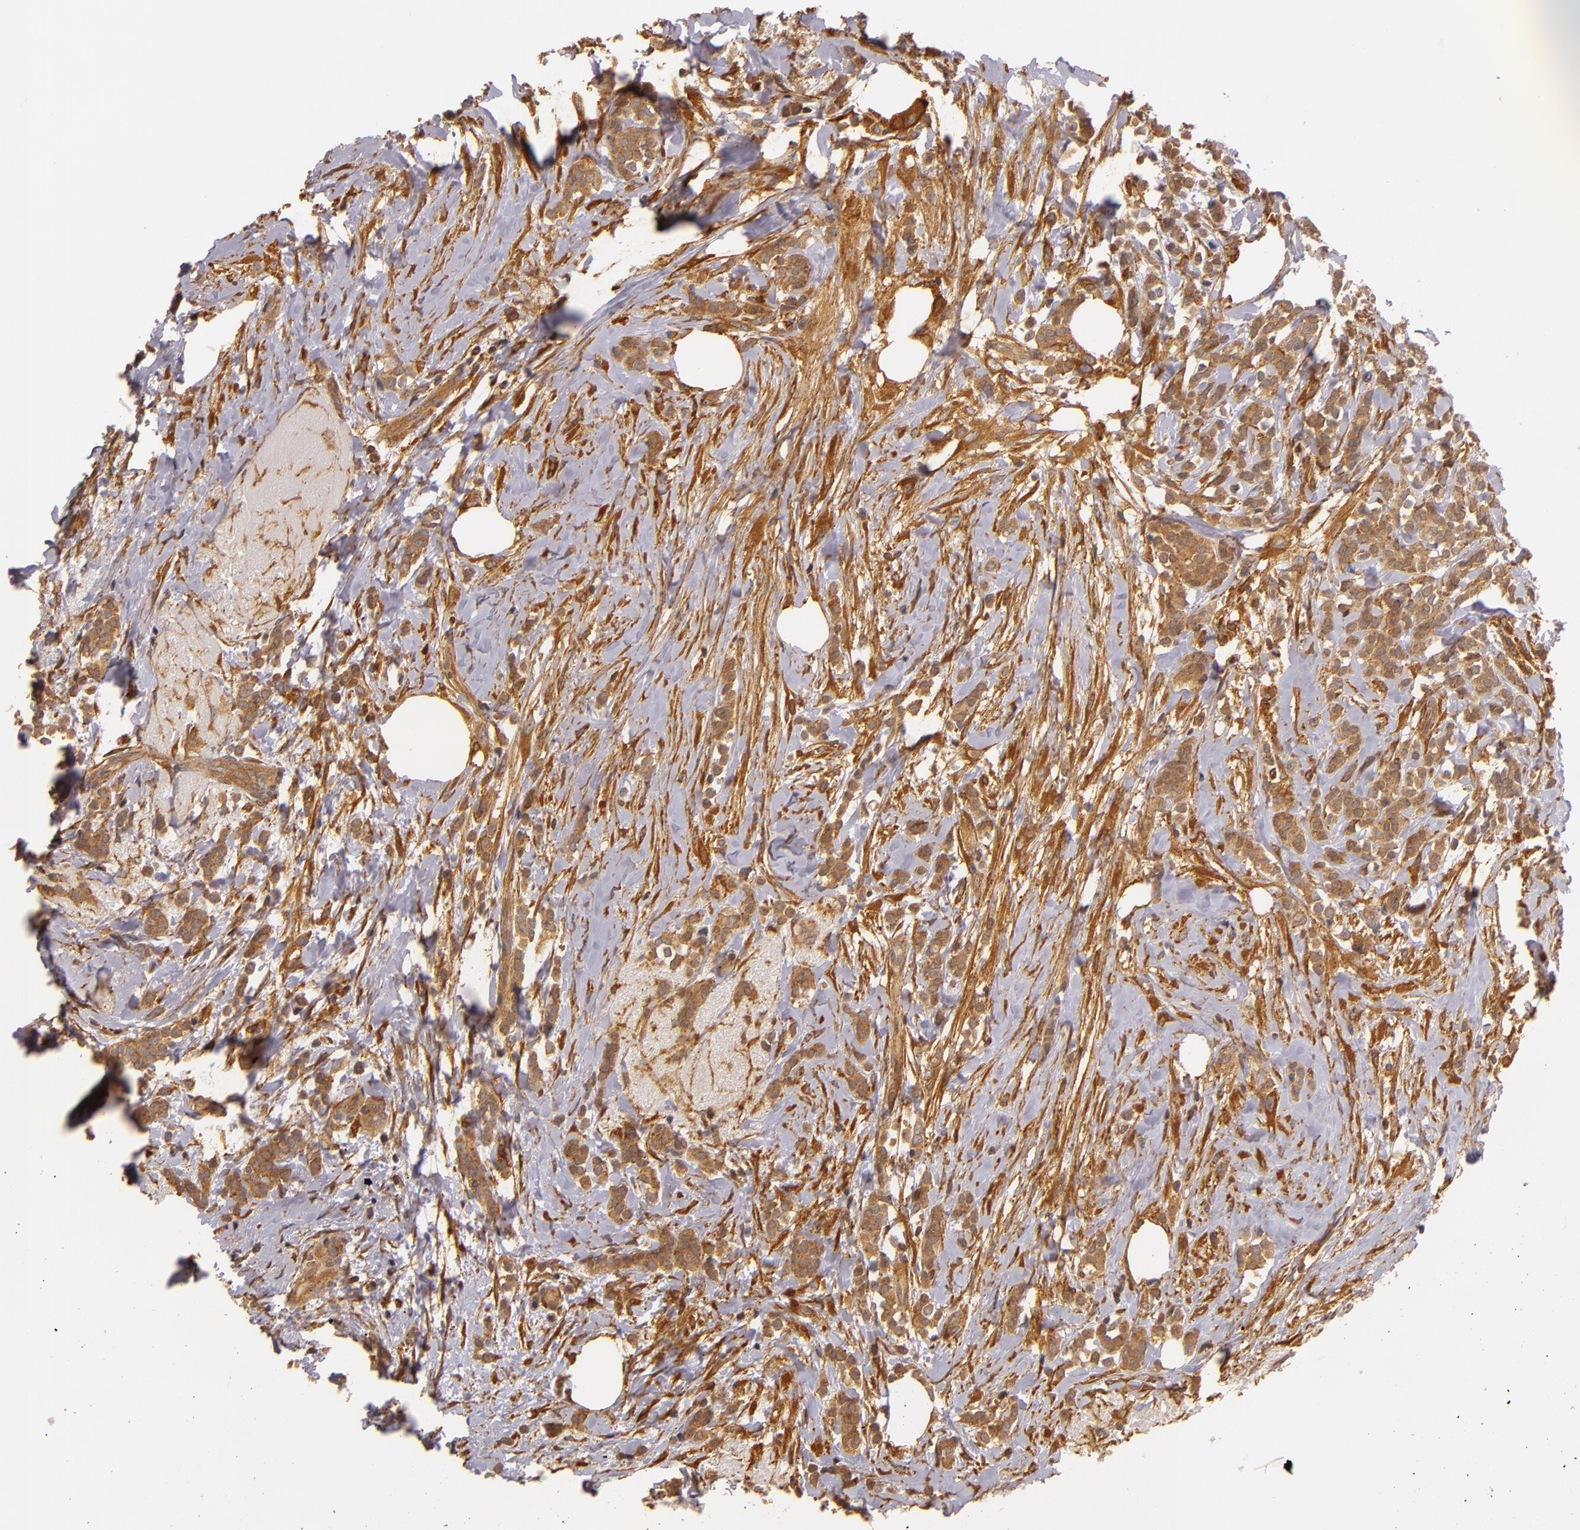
{"staining": {"intensity": "strong", "quantity": ">75%", "location": "cytoplasmic/membranous"}, "tissue": "breast cancer", "cell_type": "Tumor cells", "image_type": "cancer", "snomed": [{"axis": "morphology", "description": "Lobular carcinoma"}, {"axis": "topography", "description": "Breast"}], "caption": "Immunohistochemistry micrograph of human lobular carcinoma (breast) stained for a protein (brown), which exhibits high levels of strong cytoplasmic/membranous staining in about >75% of tumor cells.", "gene": "TOM1", "patient": {"sex": "female", "age": 56}}